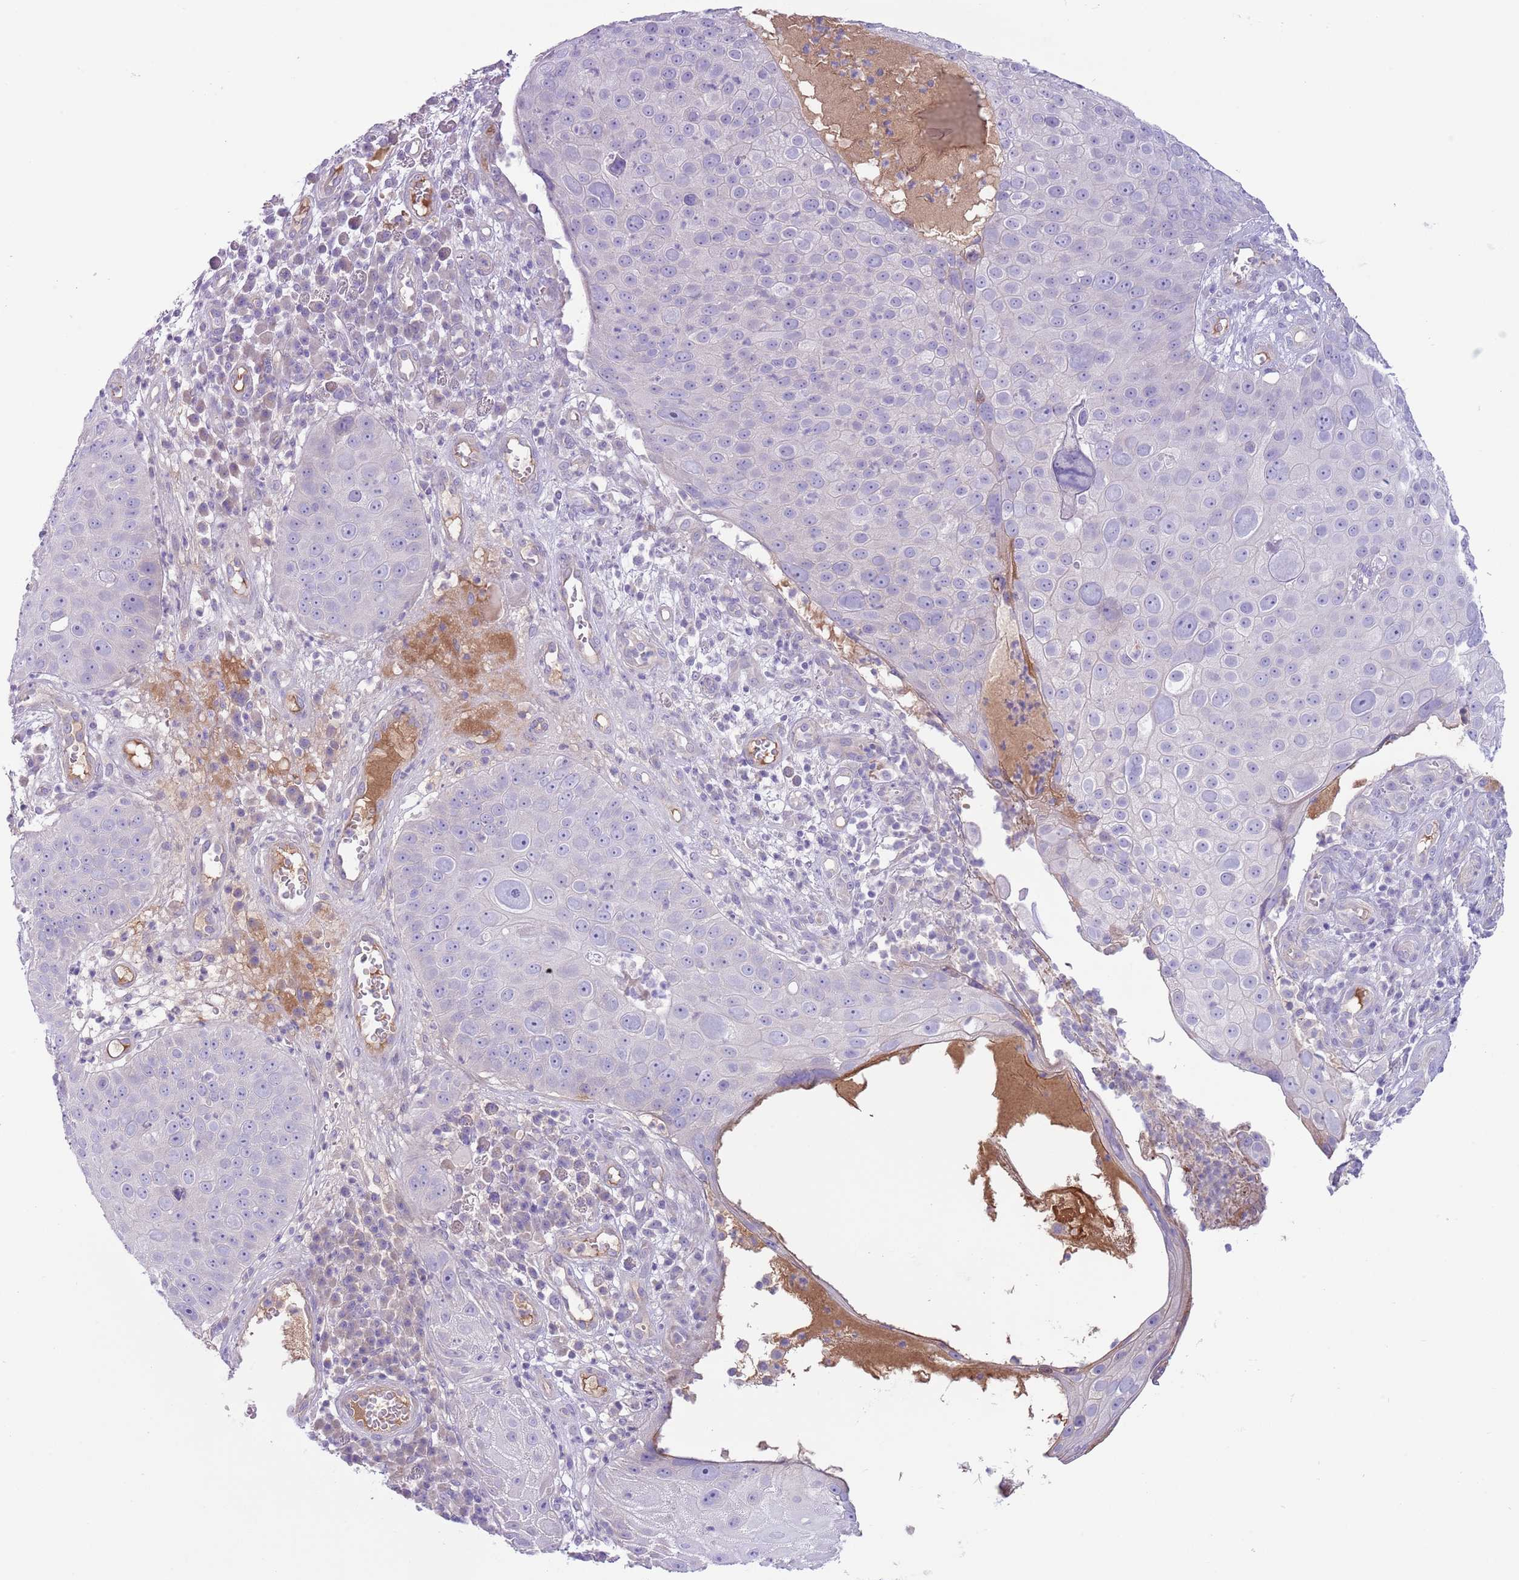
{"staining": {"intensity": "negative", "quantity": "none", "location": "none"}, "tissue": "skin cancer", "cell_type": "Tumor cells", "image_type": "cancer", "snomed": [{"axis": "morphology", "description": "Squamous cell carcinoma, NOS"}, {"axis": "topography", "description": "Skin"}], "caption": "Skin cancer (squamous cell carcinoma) stained for a protein using immunohistochemistry (IHC) exhibits no expression tumor cells.", "gene": "CFH", "patient": {"sex": "male", "age": 71}}